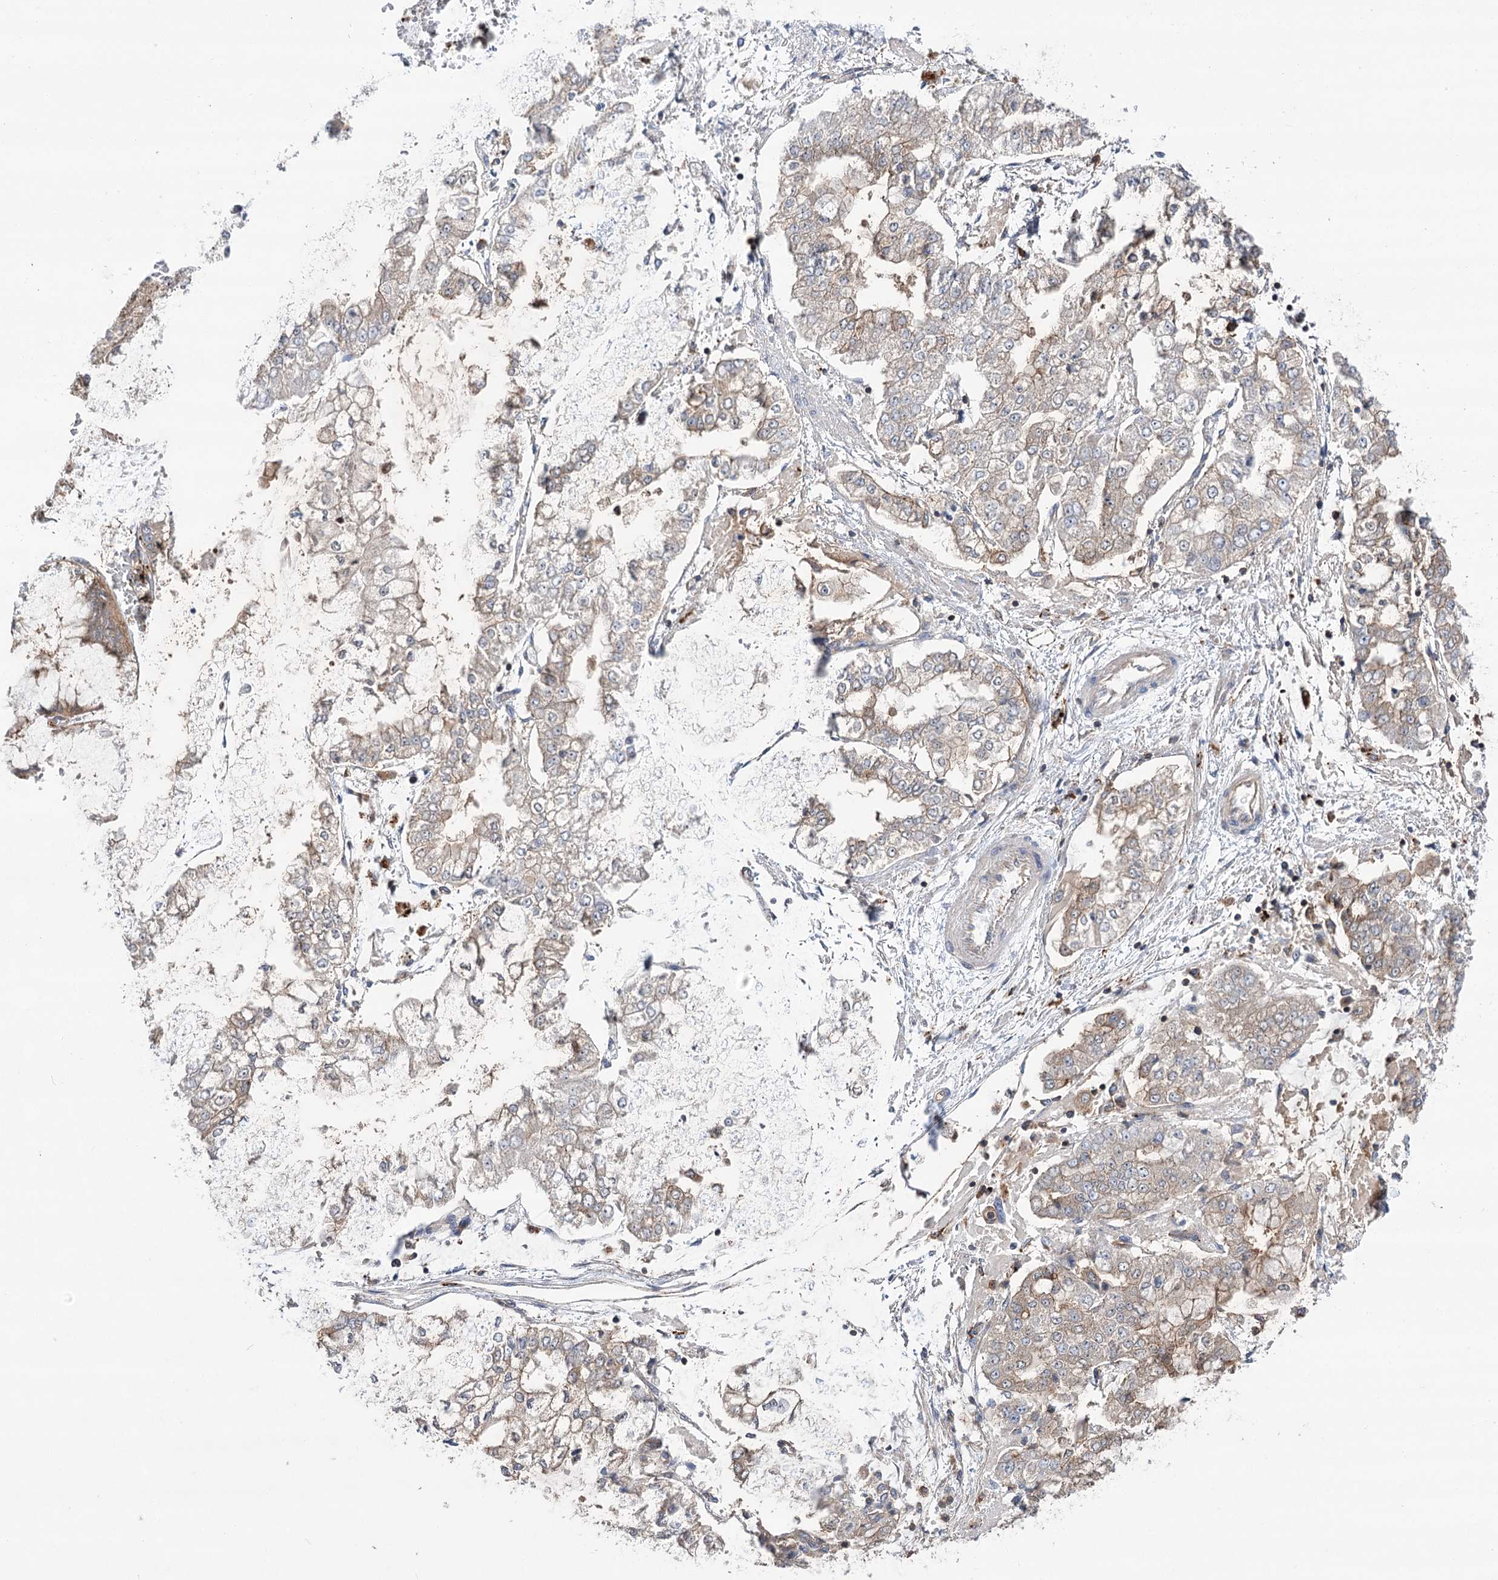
{"staining": {"intensity": "weak", "quantity": "25%-75%", "location": "cytoplasmic/membranous"}, "tissue": "stomach cancer", "cell_type": "Tumor cells", "image_type": "cancer", "snomed": [{"axis": "morphology", "description": "Adenocarcinoma, NOS"}, {"axis": "topography", "description": "Stomach"}], "caption": "Protein staining by IHC exhibits weak cytoplasmic/membranous staining in about 25%-75% of tumor cells in stomach cancer. The staining was performed using DAB (3,3'-diaminobenzidine) to visualize the protein expression in brown, while the nuclei were stained in blue with hematoxylin (Magnification: 20x).", "gene": "VPS37B", "patient": {"sex": "male", "age": 76}}